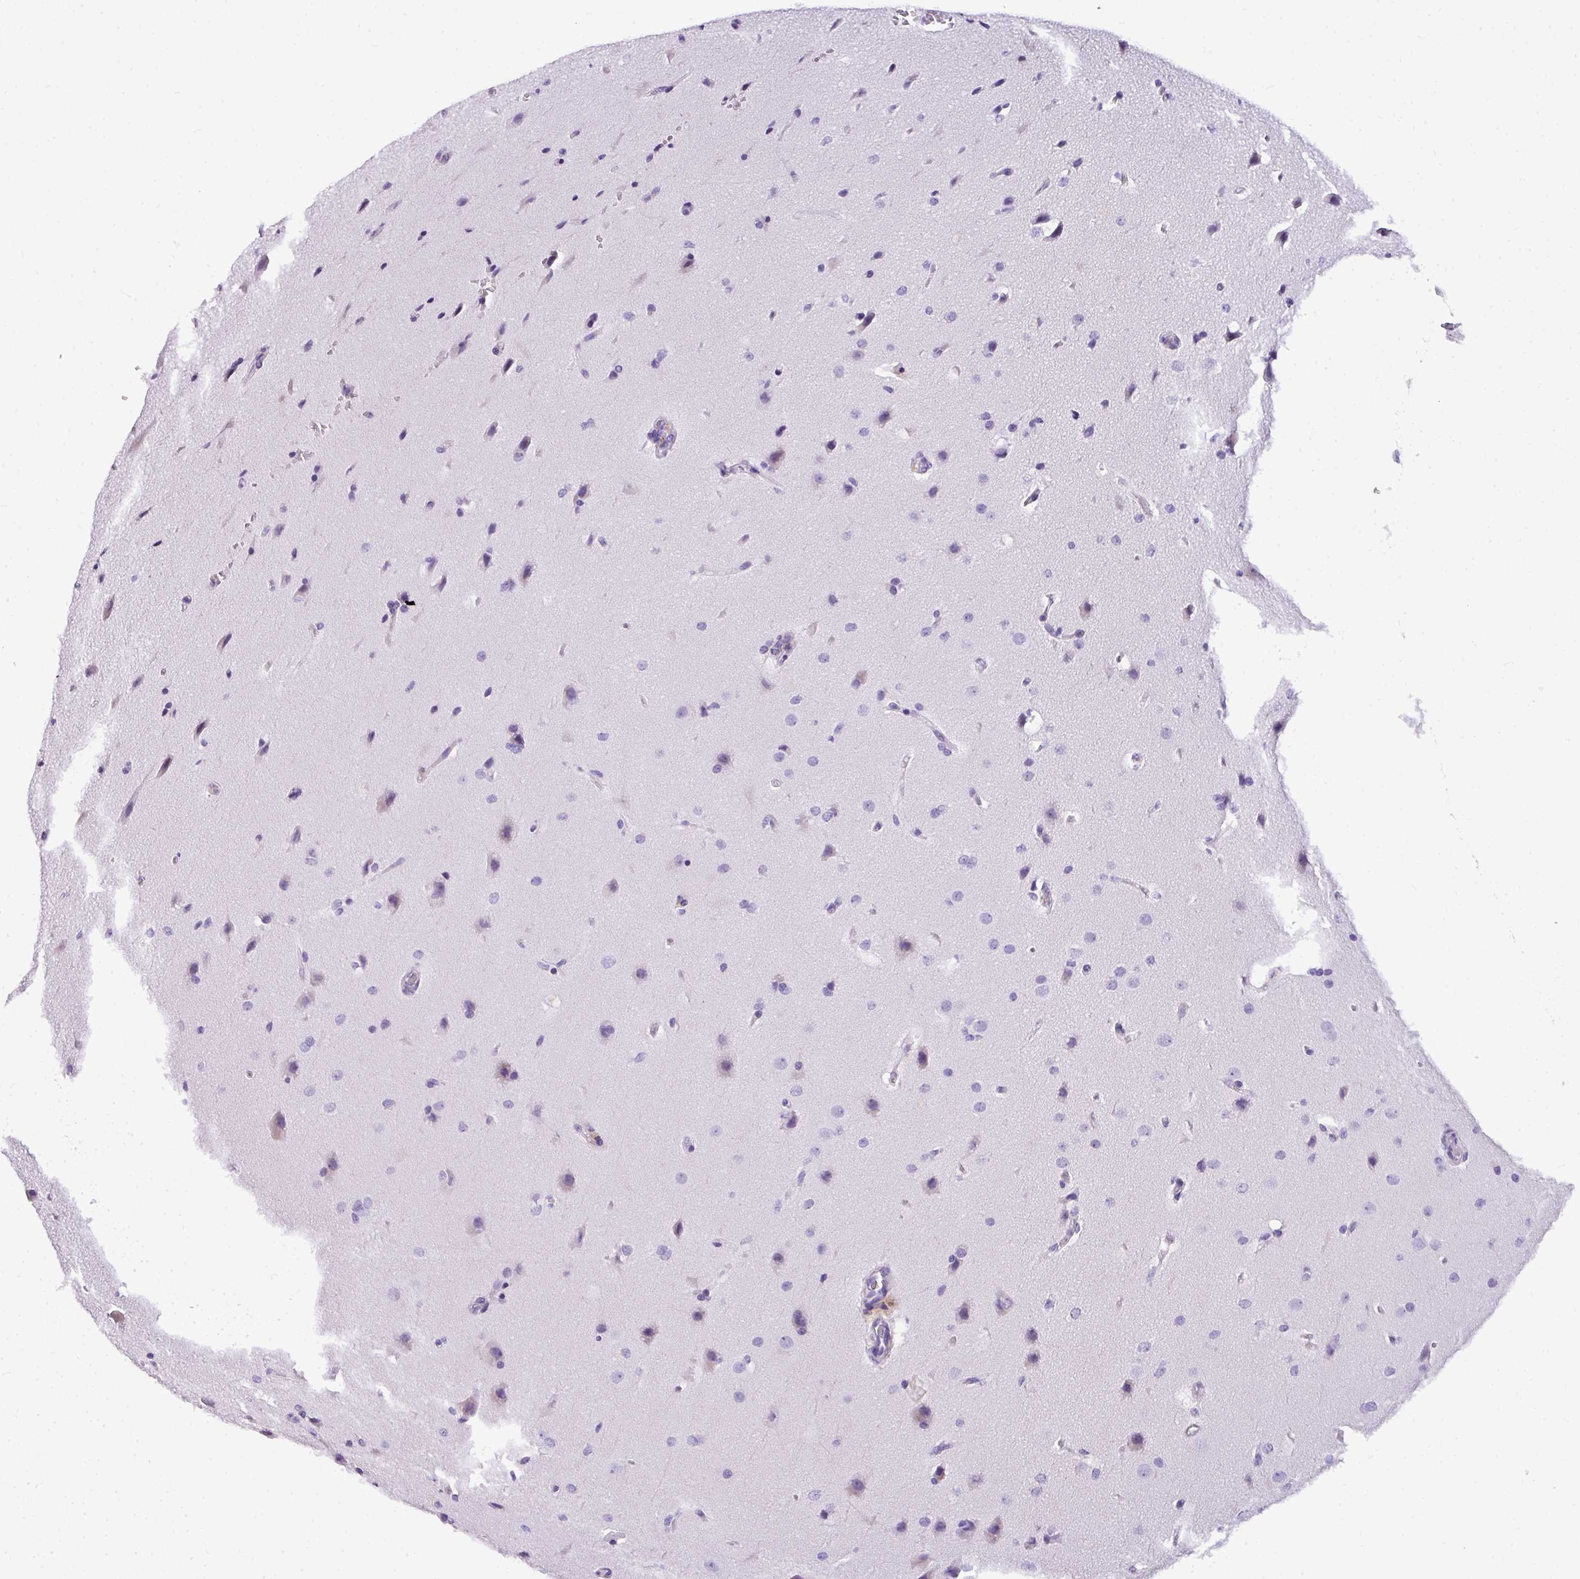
{"staining": {"intensity": "negative", "quantity": "none", "location": "none"}, "tissue": "glioma", "cell_type": "Tumor cells", "image_type": "cancer", "snomed": [{"axis": "morphology", "description": "Glioma, malignant, Low grade"}, {"axis": "topography", "description": "Brain"}], "caption": "Protein analysis of glioma demonstrates no significant positivity in tumor cells.", "gene": "MUC21", "patient": {"sex": "female", "age": 37}}